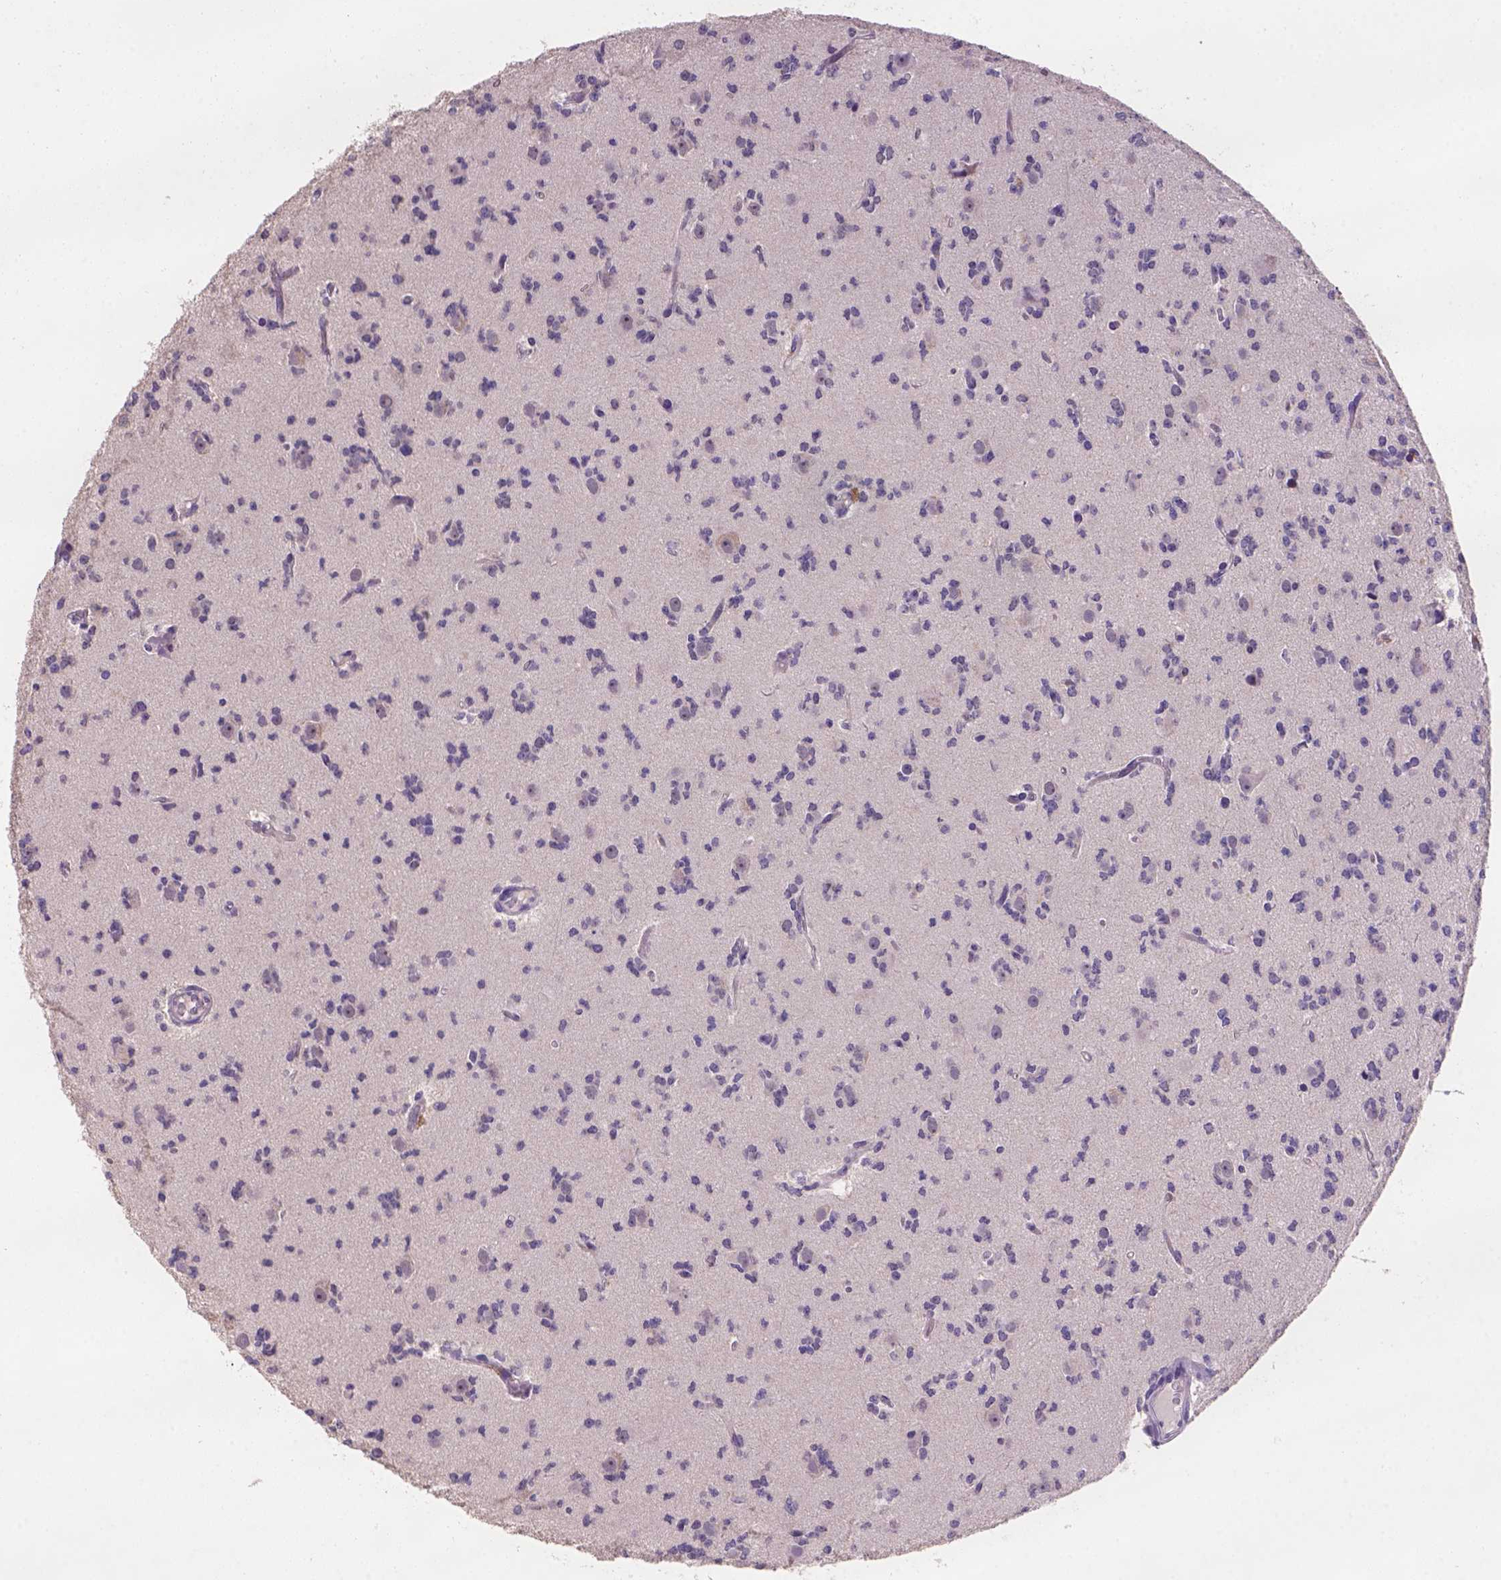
{"staining": {"intensity": "weak", "quantity": "<25%", "location": "cytoplasmic/membranous,nuclear"}, "tissue": "glioma", "cell_type": "Tumor cells", "image_type": "cancer", "snomed": [{"axis": "morphology", "description": "Glioma, malignant, Low grade"}, {"axis": "topography", "description": "Brain"}], "caption": "Tumor cells show no significant expression in malignant low-grade glioma.", "gene": "SCML4", "patient": {"sex": "male", "age": 27}}